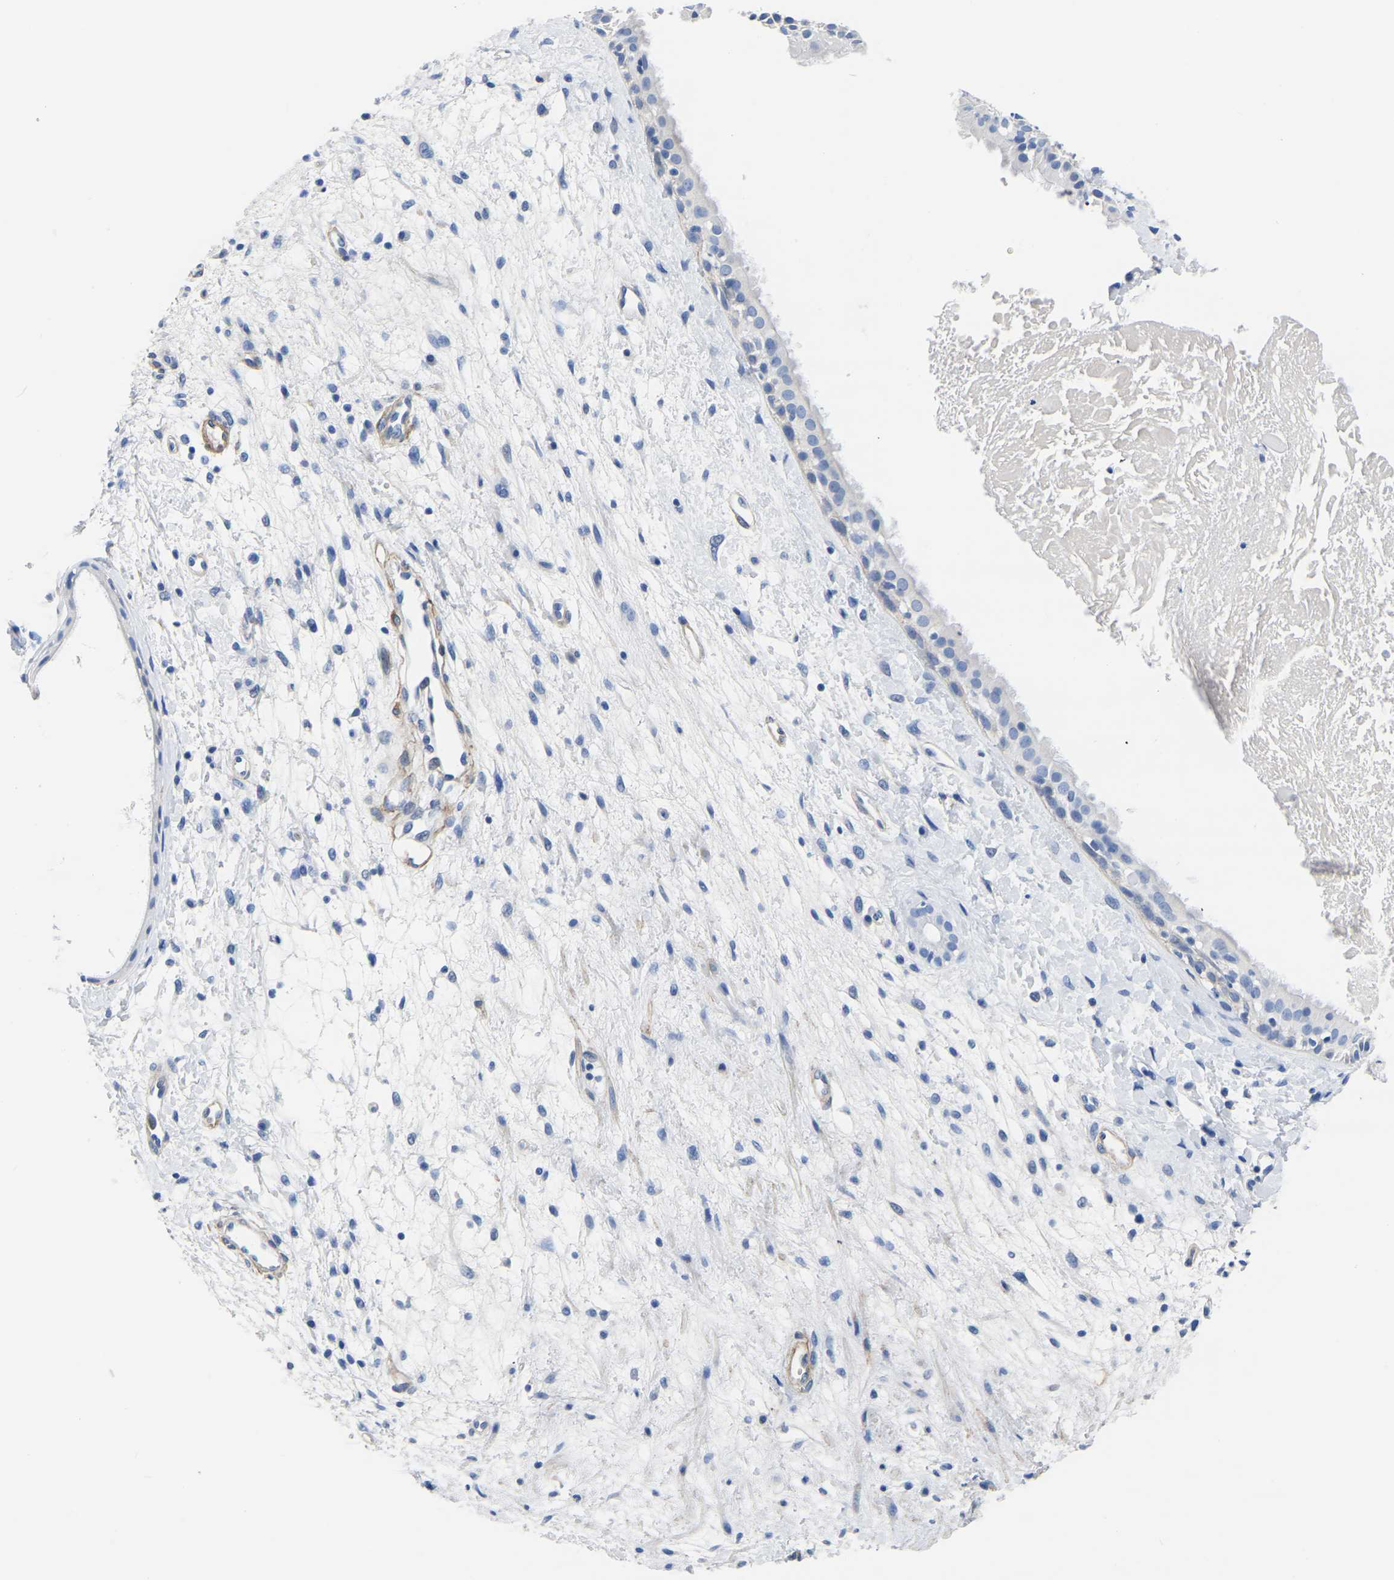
{"staining": {"intensity": "negative", "quantity": "none", "location": "none"}, "tissue": "nasopharynx", "cell_type": "Respiratory epithelial cells", "image_type": "normal", "snomed": [{"axis": "morphology", "description": "Normal tissue, NOS"}, {"axis": "topography", "description": "Nasopharynx"}], "caption": "Photomicrograph shows no significant protein positivity in respiratory epithelial cells of normal nasopharynx. (DAB immunohistochemistry (IHC), high magnification).", "gene": "SLC45A3", "patient": {"sex": "male", "age": 22}}